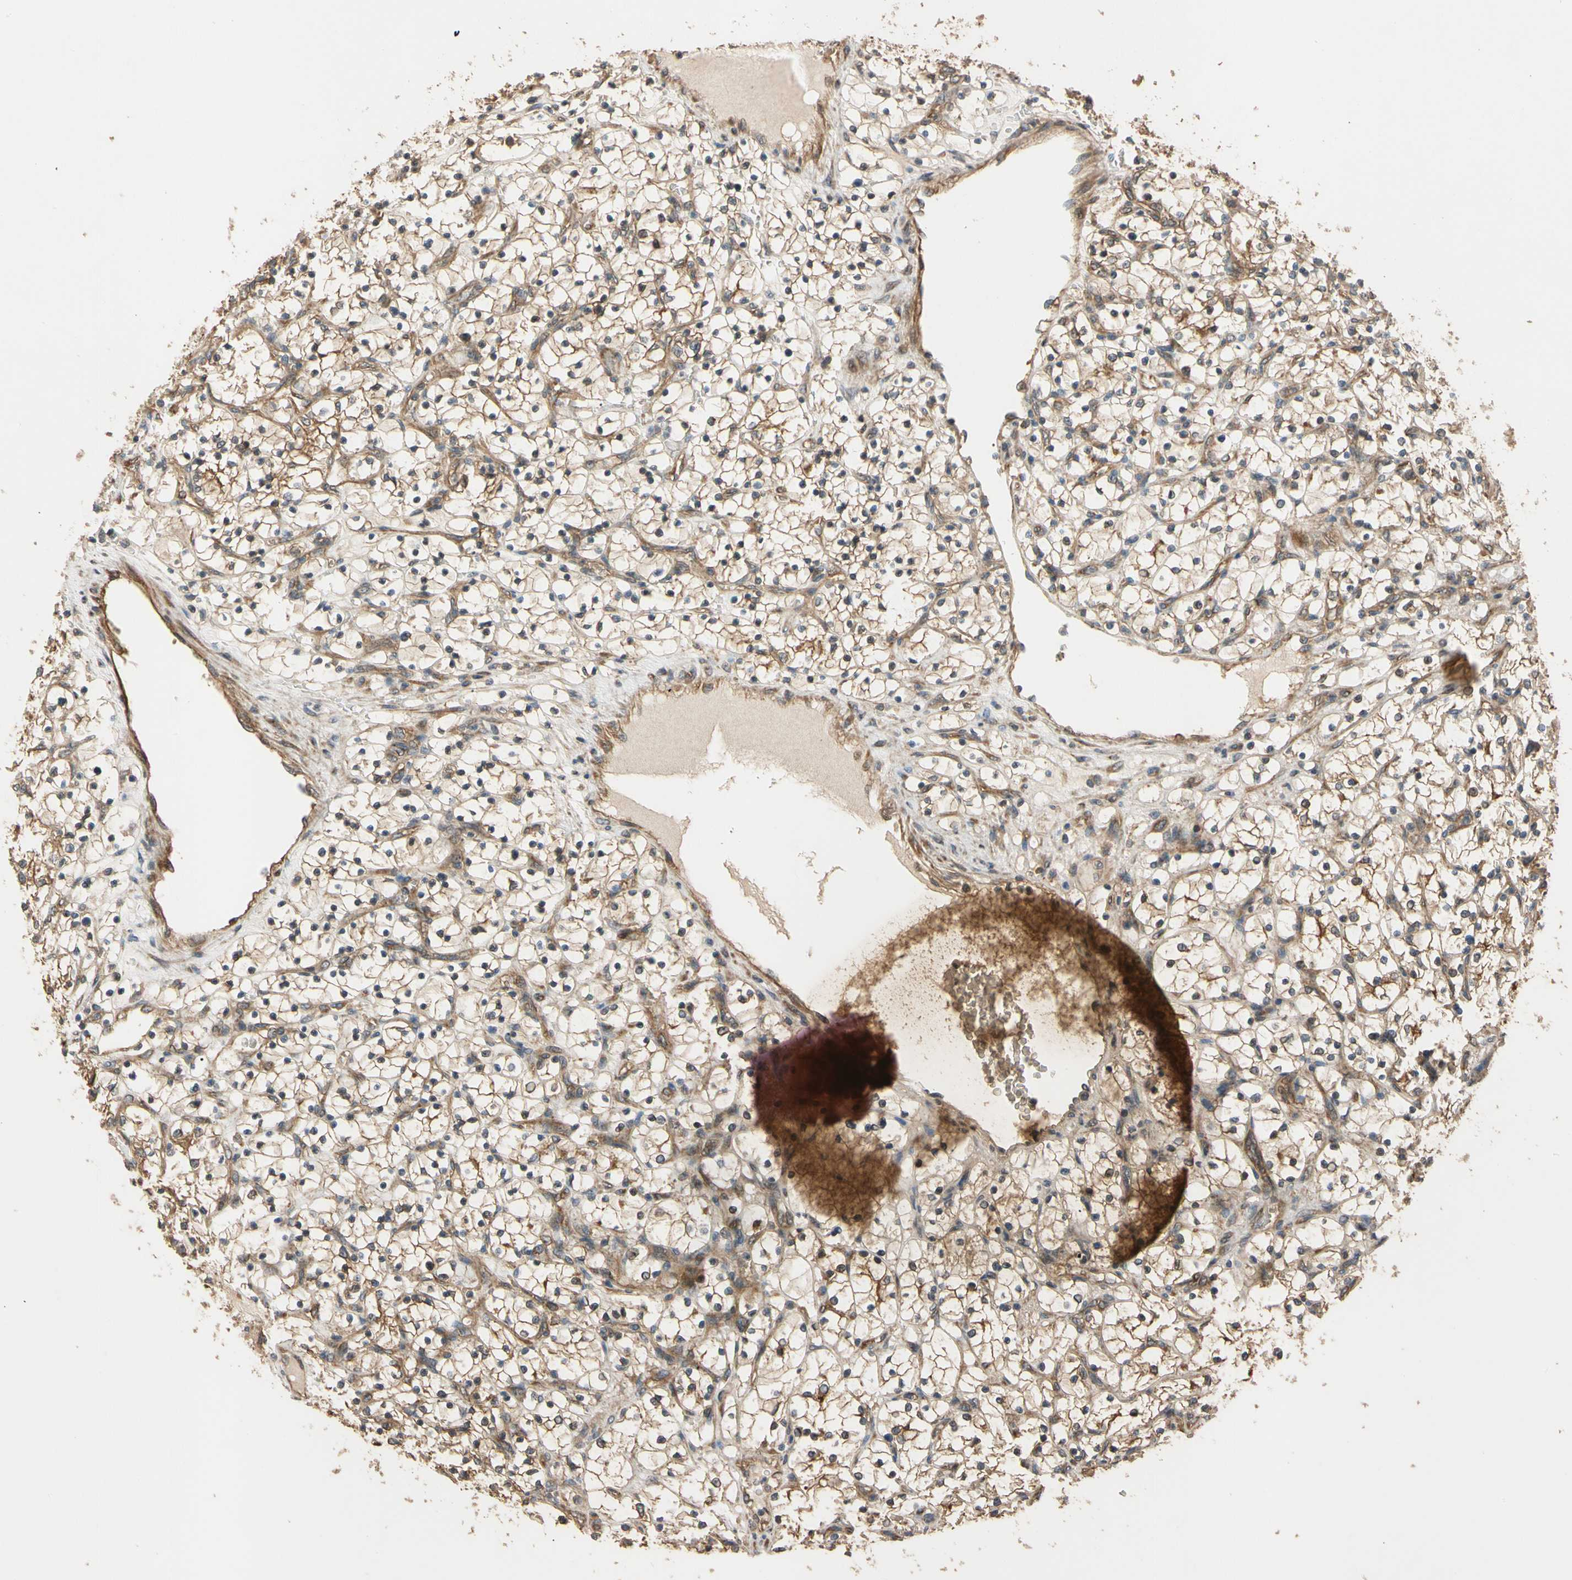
{"staining": {"intensity": "moderate", "quantity": ">75%", "location": "cytoplasmic/membranous"}, "tissue": "renal cancer", "cell_type": "Tumor cells", "image_type": "cancer", "snomed": [{"axis": "morphology", "description": "Adenocarcinoma, NOS"}, {"axis": "topography", "description": "Kidney"}], "caption": "Brown immunohistochemical staining in adenocarcinoma (renal) displays moderate cytoplasmic/membranous positivity in approximately >75% of tumor cells.", "gene": "MGRN1", "patient": {"sex": "female", "age": 69}}